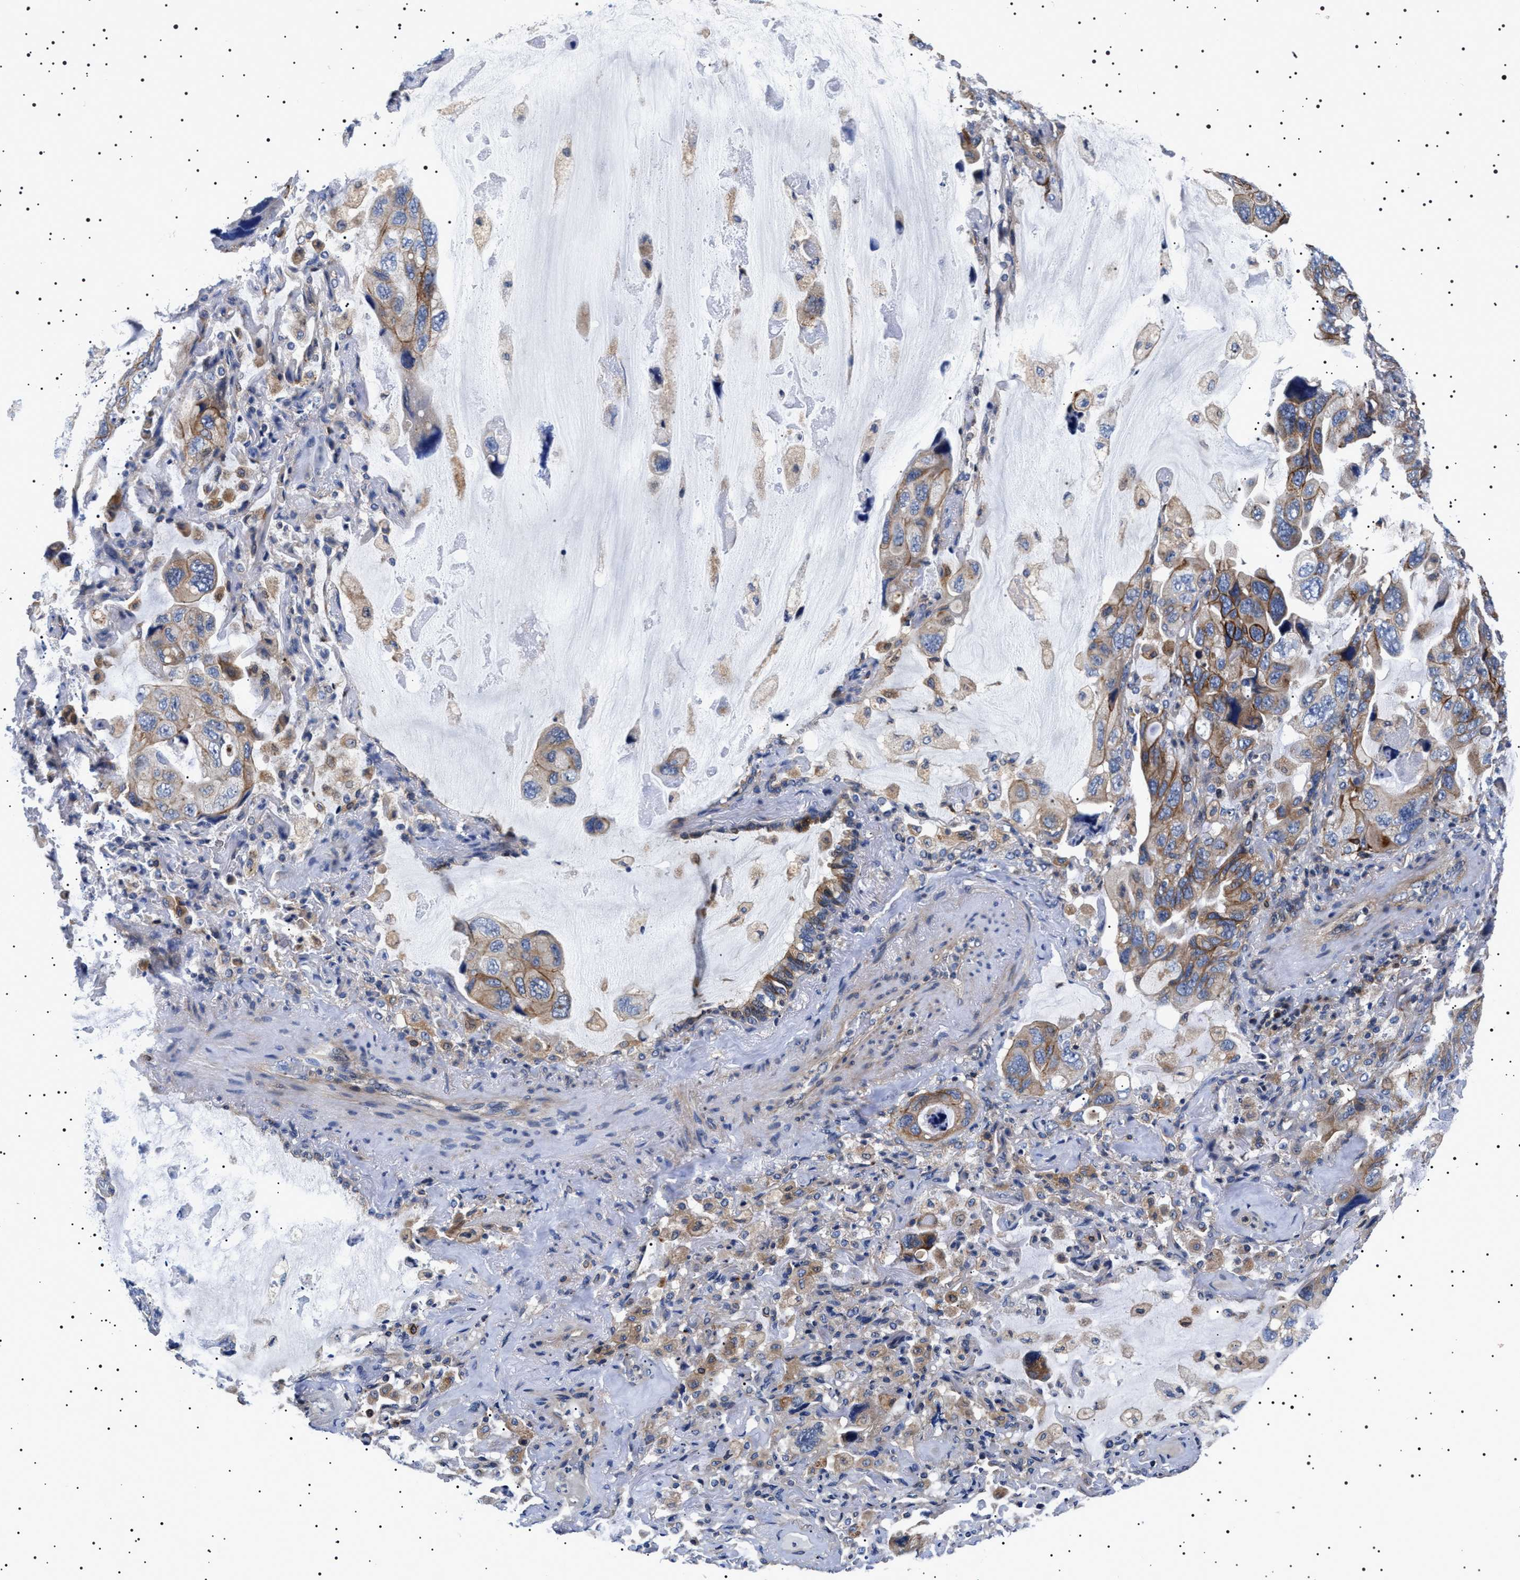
{"staining": {"intensity": "moderate", "quantity": ">75%", "location": "cytoplasmic/membranous"}, "tissue": "lung cancer", "cell_type": "Tumor cells", "image_type": "cancer", "snomed": [{"axis": "morphology", "description": "Squamous cell carcinoma, NOS"}, {"axis": "topography", "description": "Lung"}], "caption": "Moderate cytoplasmic/membranous staining for a protein is seen in about >75% of tumor cells of squamous cell carcinoma (lung) using immunohistochemistry (IHC).", "gene": "SLC4A7", "patient": {"sex": "female", "age": 73}}